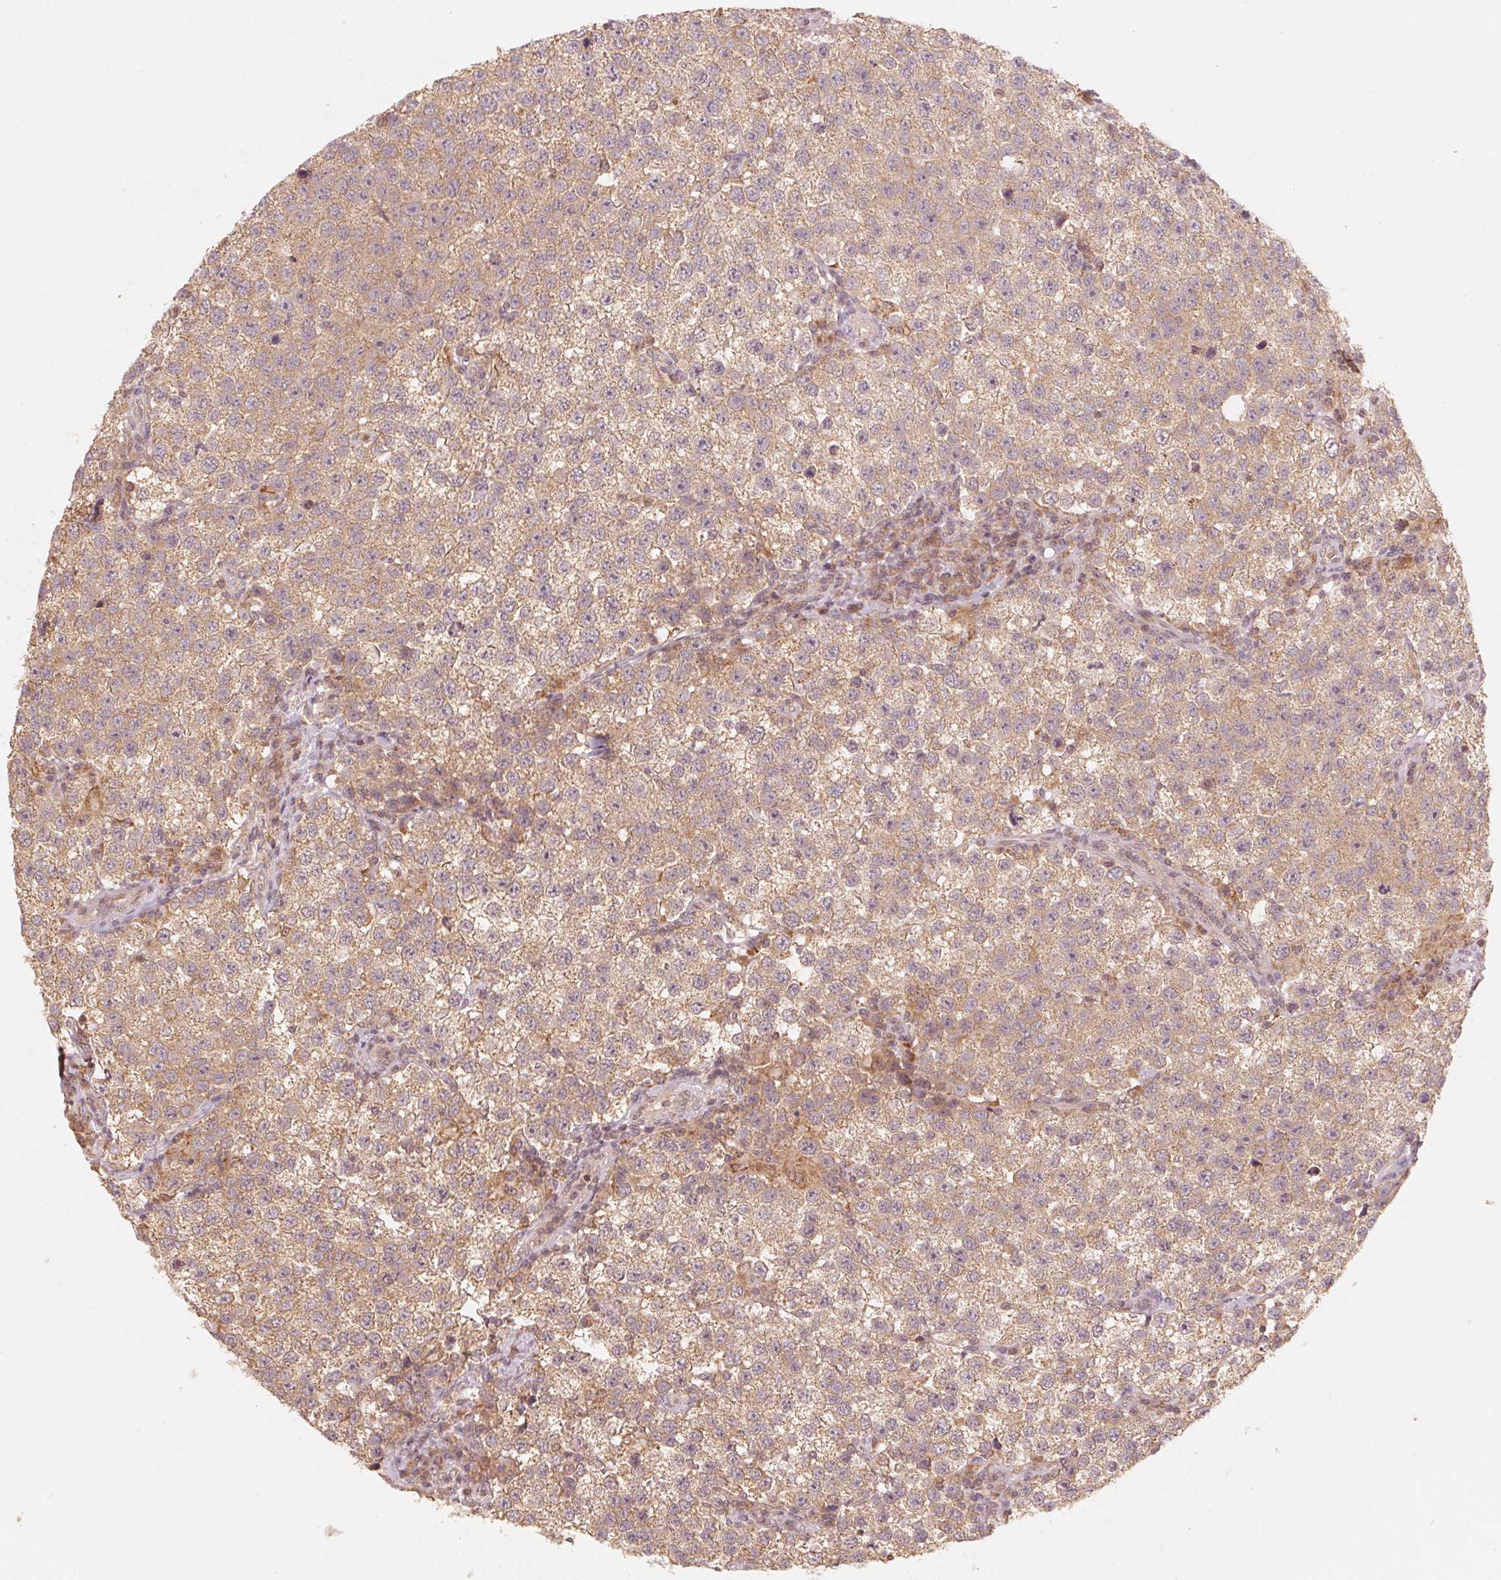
{"staining": {"intensity": "weak", "quantity": ">75%", "location": "cytoplasmic/membranous"}, "tissue": "testis cancer", "cell_type": "Tumor cells", "image_type": "cancer", "snomed": [{"axis": "morphology", "description": "Seminoma, NOS"}, {"axis": "topography", "description": "Testis"}], "caption": "Testis cancer stained with DAB immunohistochemistry (IHC) shows low levels of weak cytoplasmic/membranous expression in approximately >75% of tumor cells. Using DAB (3,3'-diaminobenzidine) (brown) and hematoxylin (blue) stains, captured at high magnification using brightfield microscopy.", "gene": "C2orf73", "patient": {"sex": "male", "age": 37}}